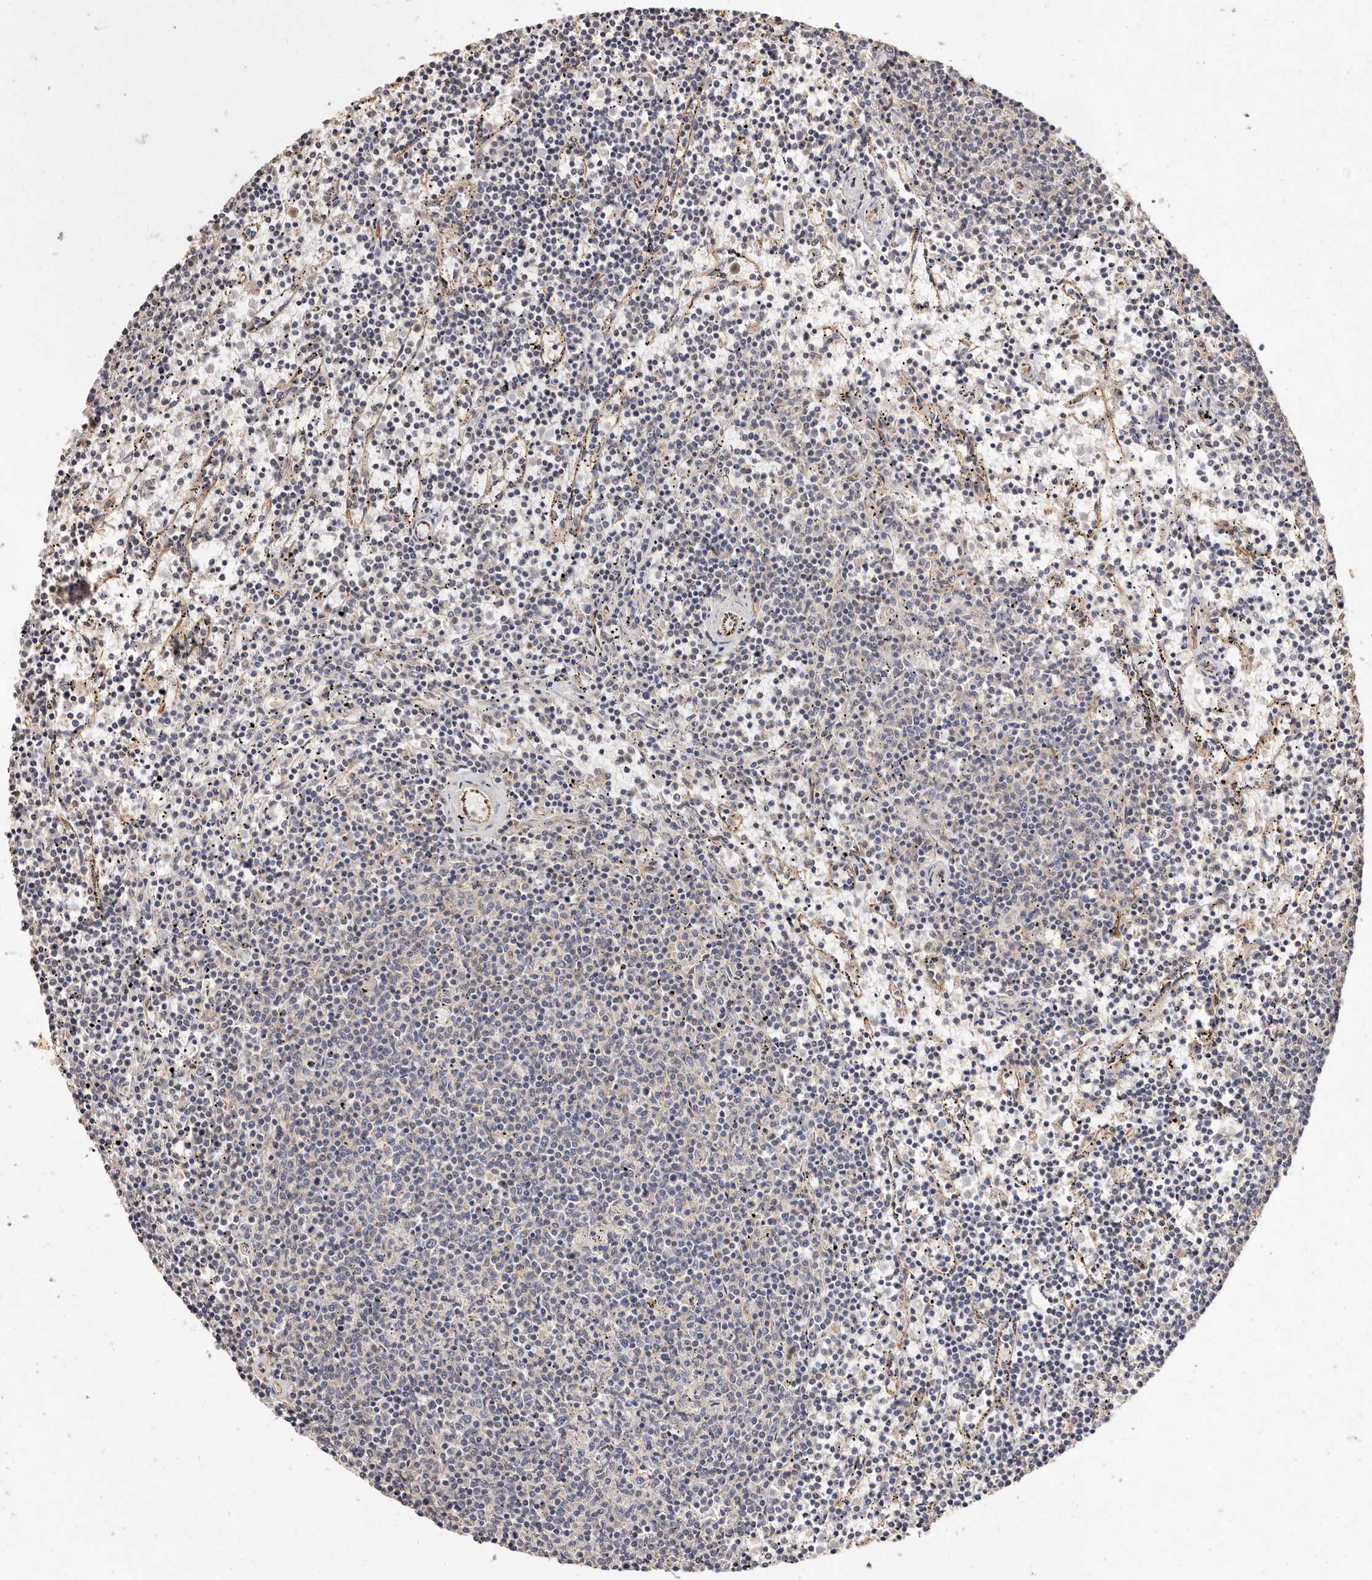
{"staining": {"intensity": "negative", "quantity": "none", "location": "none"}, "tissue": "lymphoma", "cell_type": "Tumor cells", "image_type": "cancer", "snomed": [{"axis": "morphology", "description": "Malignant lymphoma, non-Hodgkin's type, Low grade"}, {"axis": "topography", "description": "Spleen"}], "caption": "The immunohistochemistry image has no significant staining in tumor cells of lymphoma tissue.", "gene": "THBS3", "patient": {"sex": "female", "age": 50}}